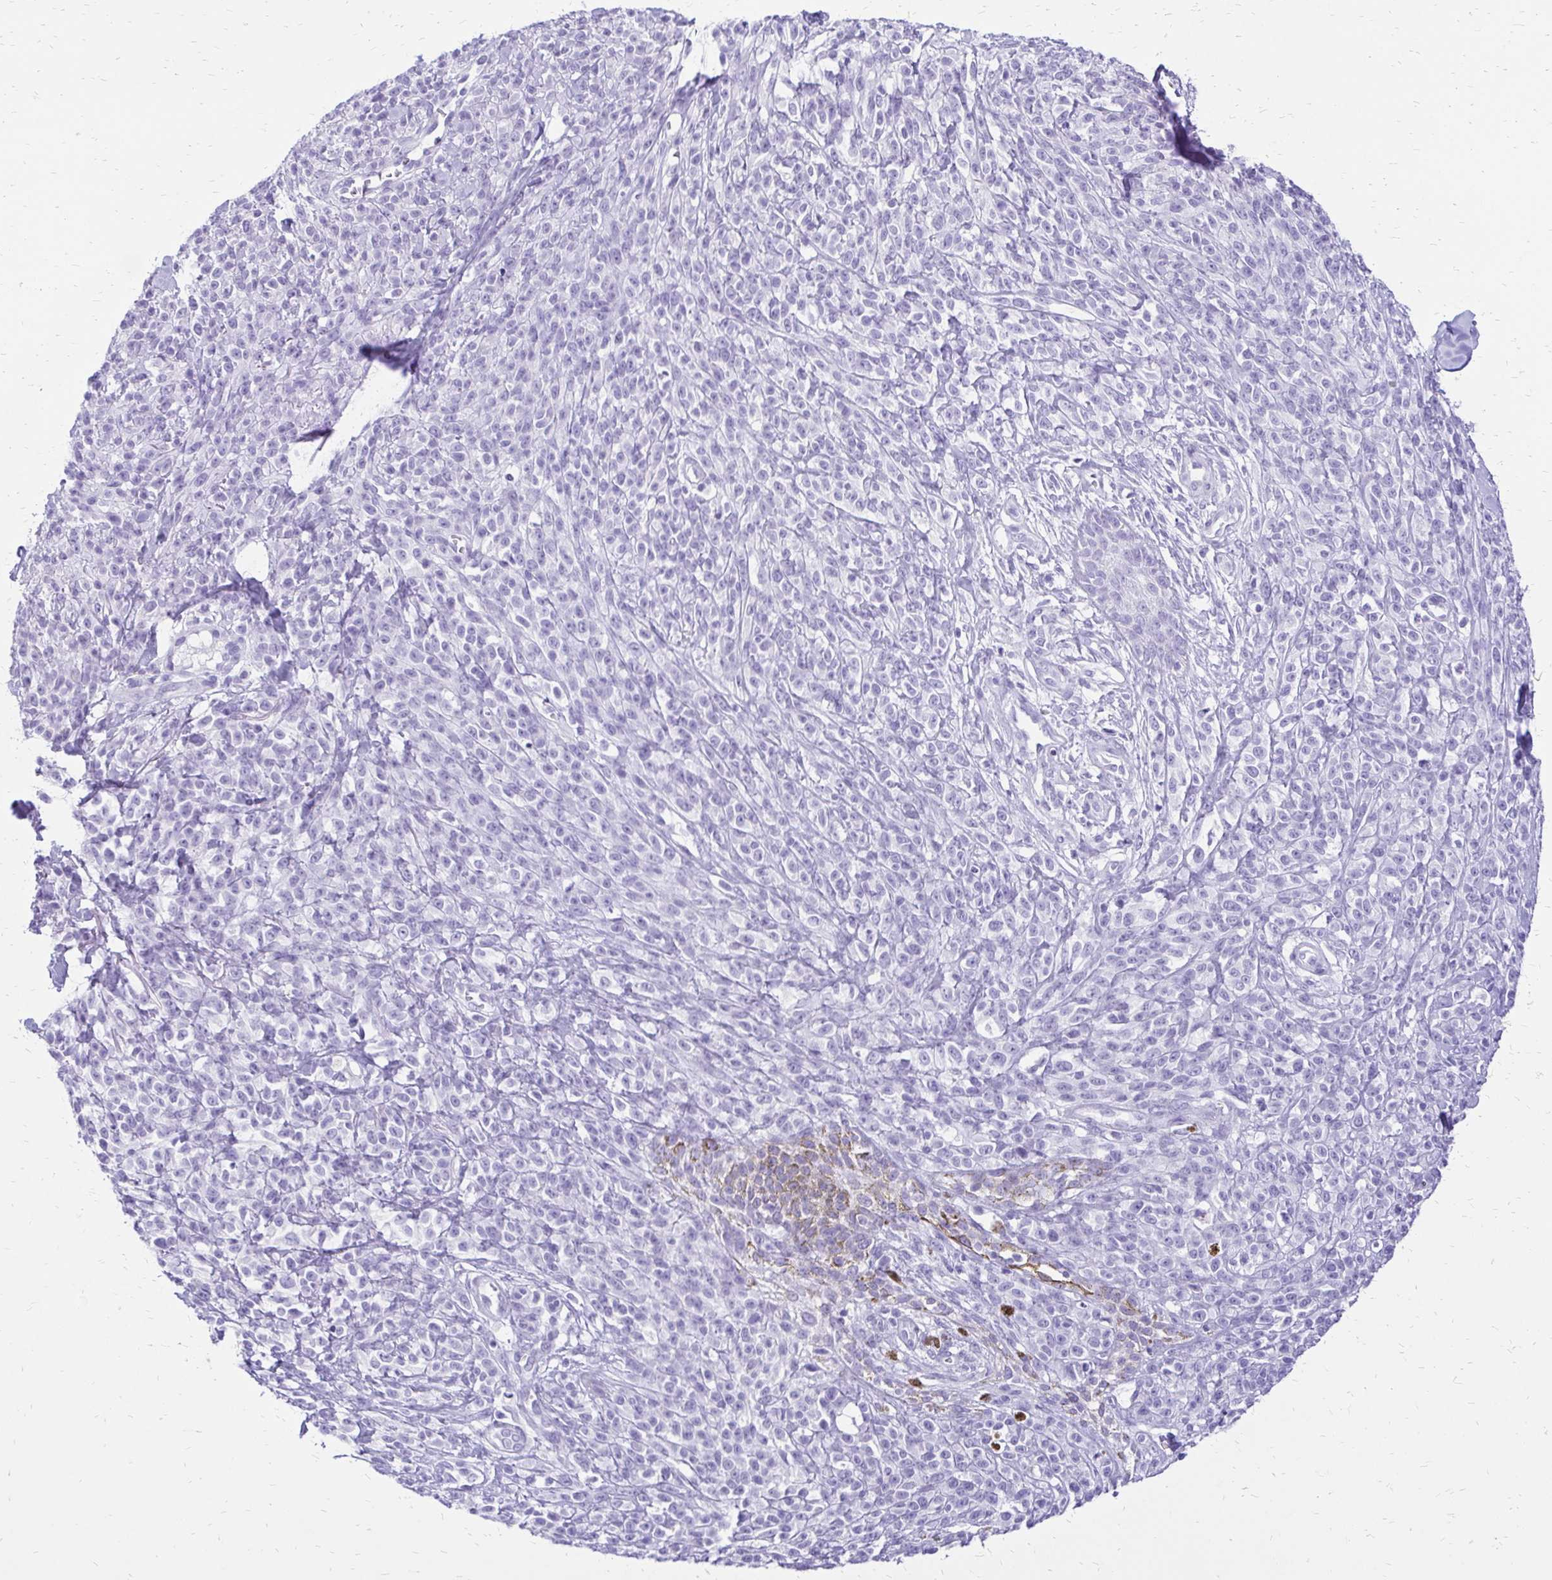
{"staining": {"intensity": "negative", "quantity": "none", "location": "none"}, "tissue": "melanoma", "cell_type": "Tumor cells", "image_type": "cancer", "snomed": [{"axis": "morphology", "description": "Malignant melanoma, NOS"}, {"axis": "topography", "description": "Skin"}, {"axis": "topography", "description": "Skin of trunk"}], "caption": "Micrograph shows no significant protein expression in tumor cells of melanoma.", "gene": "SLC32A1", "patient": {"sex": "male", "age": 74}}